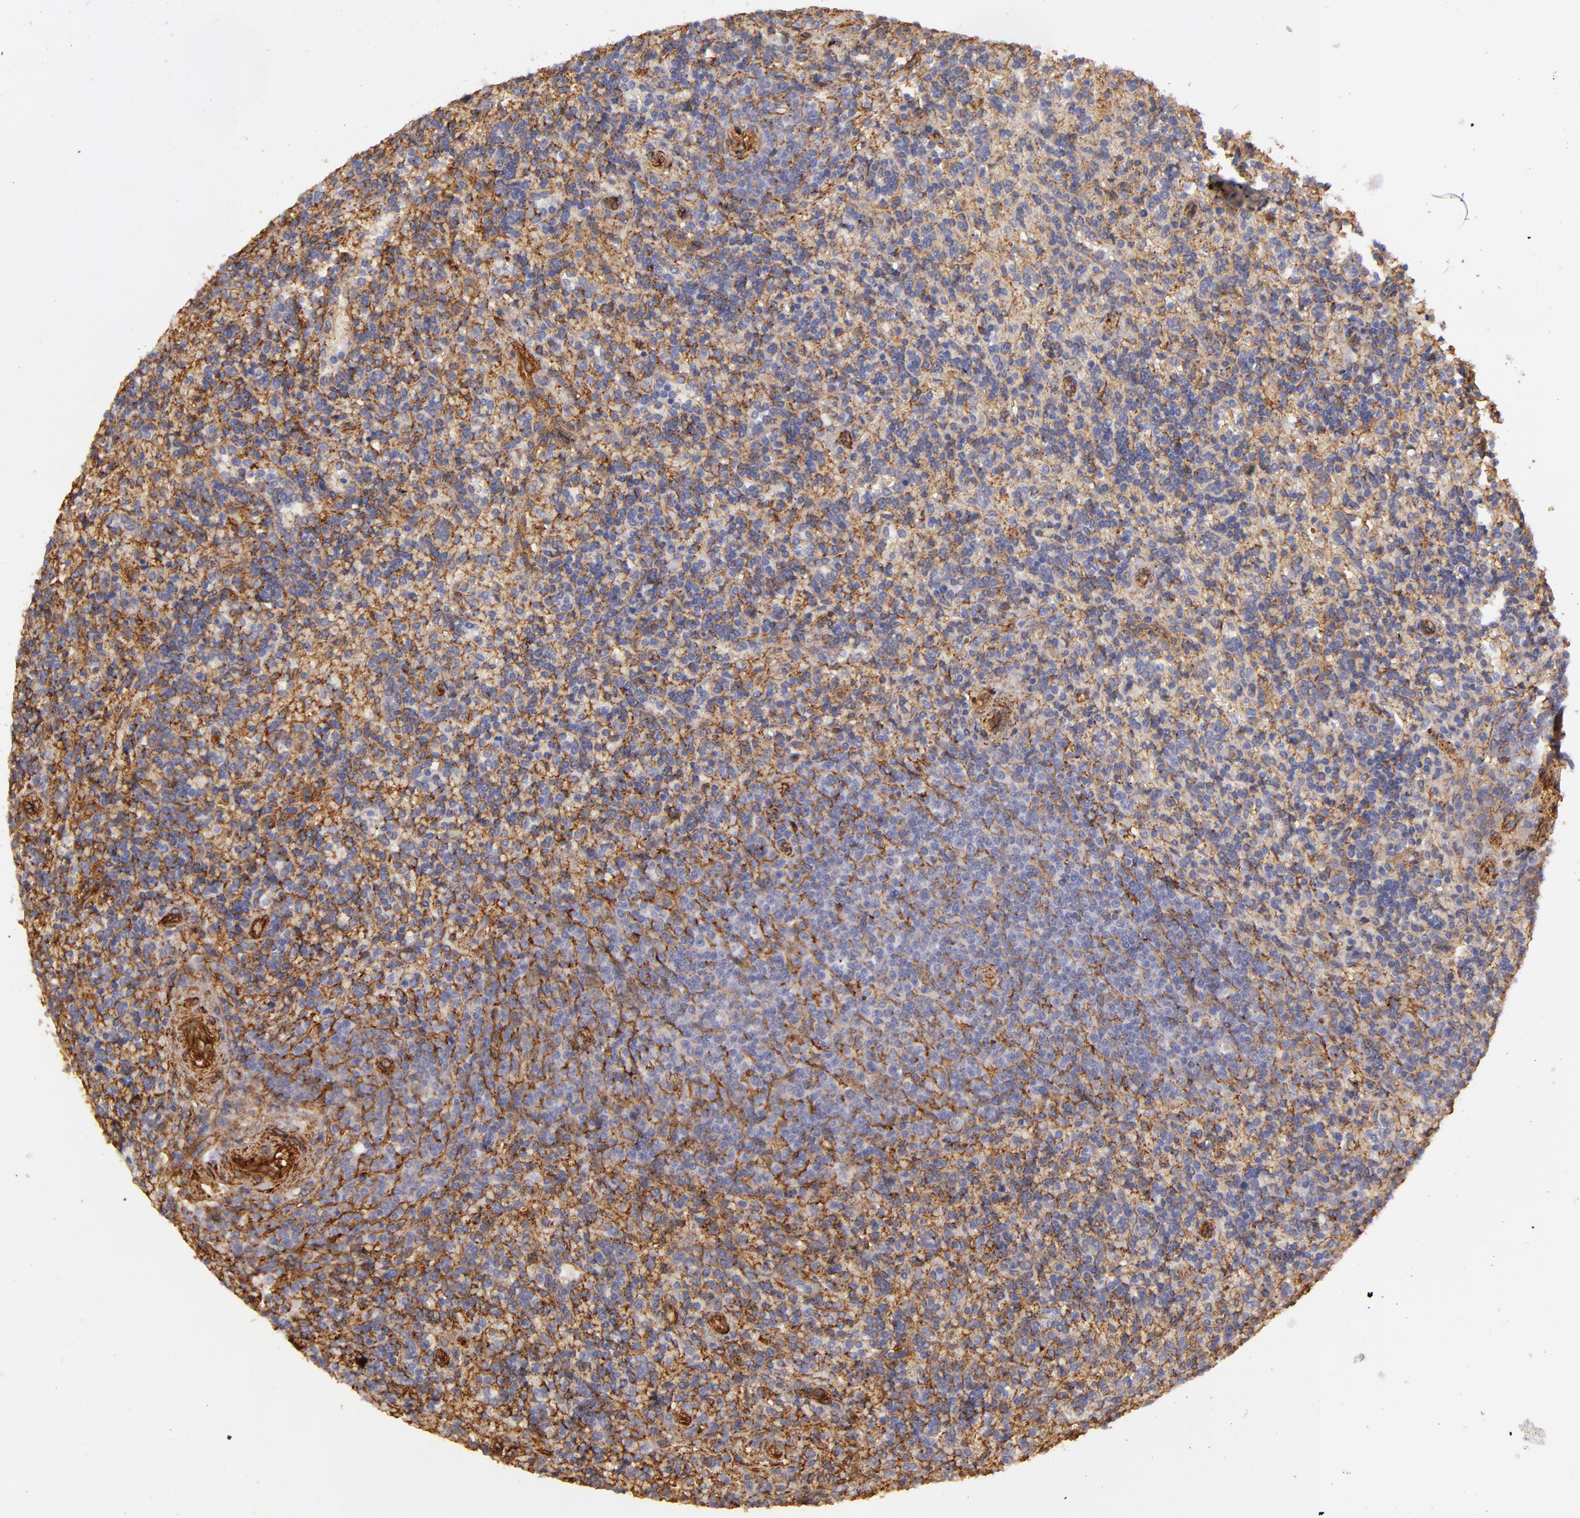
{"staining": {"intensity": "strong", "quantity": ">75%", "location": "cytoplasmic/membranous"}, "tissue": "lymphoma", "cell_type": "Tumor cells", "image_type": "cancer", "snomed": [{"axis": "morphology", "description": "Malignant lymphoma, non-Hodgkin's type, Low grade"}, {"axis": "topography", "description": "Spleen"}], "caption": "Protein expression analysis of low-grade malignant lymphoma, non-Hodgkin's type displays strong cytoplasmic/membranous staining in approximately >75% of tumor cells. The staining is performed using DAB (3,3'-diaminobenzidine) brown chromogen to label protein expression. The nuclei are counter-stained blue using hematoxylin.", "gene": "CD151", "patient": {"sex": "male", "age": 67}}